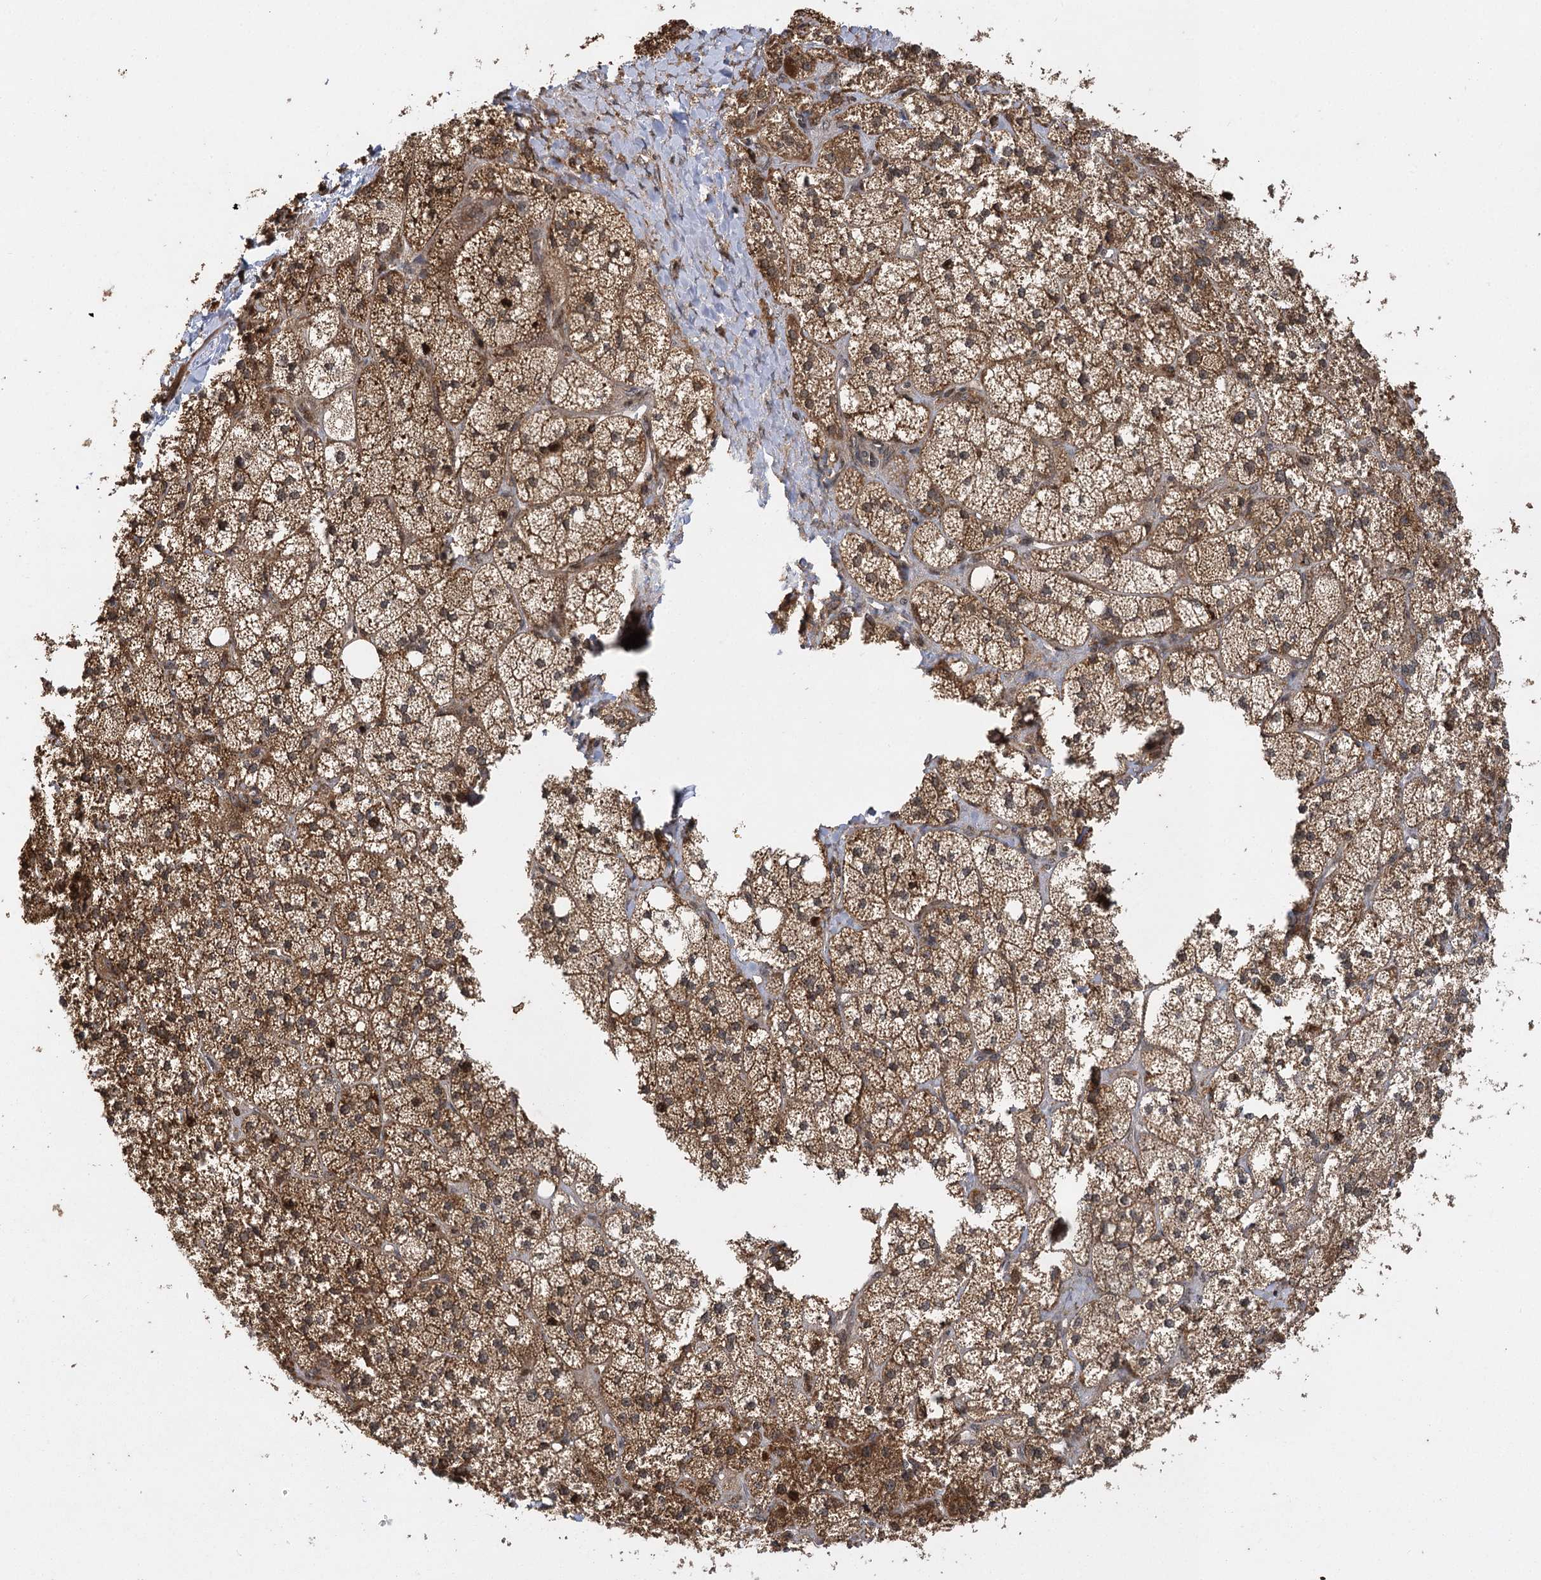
{"staining": {"intensity": "strong", "quantity": "25%-75%", "location": "cytoplasmic/membranous"}, "tissue": "adrenal gland", "cell_type": "Glandular cells", "image_type": "normal", "snomed": [{"axis": "morphology", "description": "Normal tissue, NOS"}, {"axis": "topography", "description": "Adrenal gland"}], "caption": "Benign adrenal gland was stained to show a protein in brown. There is high levels of strong cytoplasmic/membranous positivity in approximately 25%-75% of glandular cells. The staining was performed using DAB (3,3'-diaminobenzidine) to visualize the protein expression in brown, while the nuclei were stained in blue with hematoxylin (Magnification: 20x).", "gene": "IL11RA", "patient": {"sex": "male", "age": 61}}